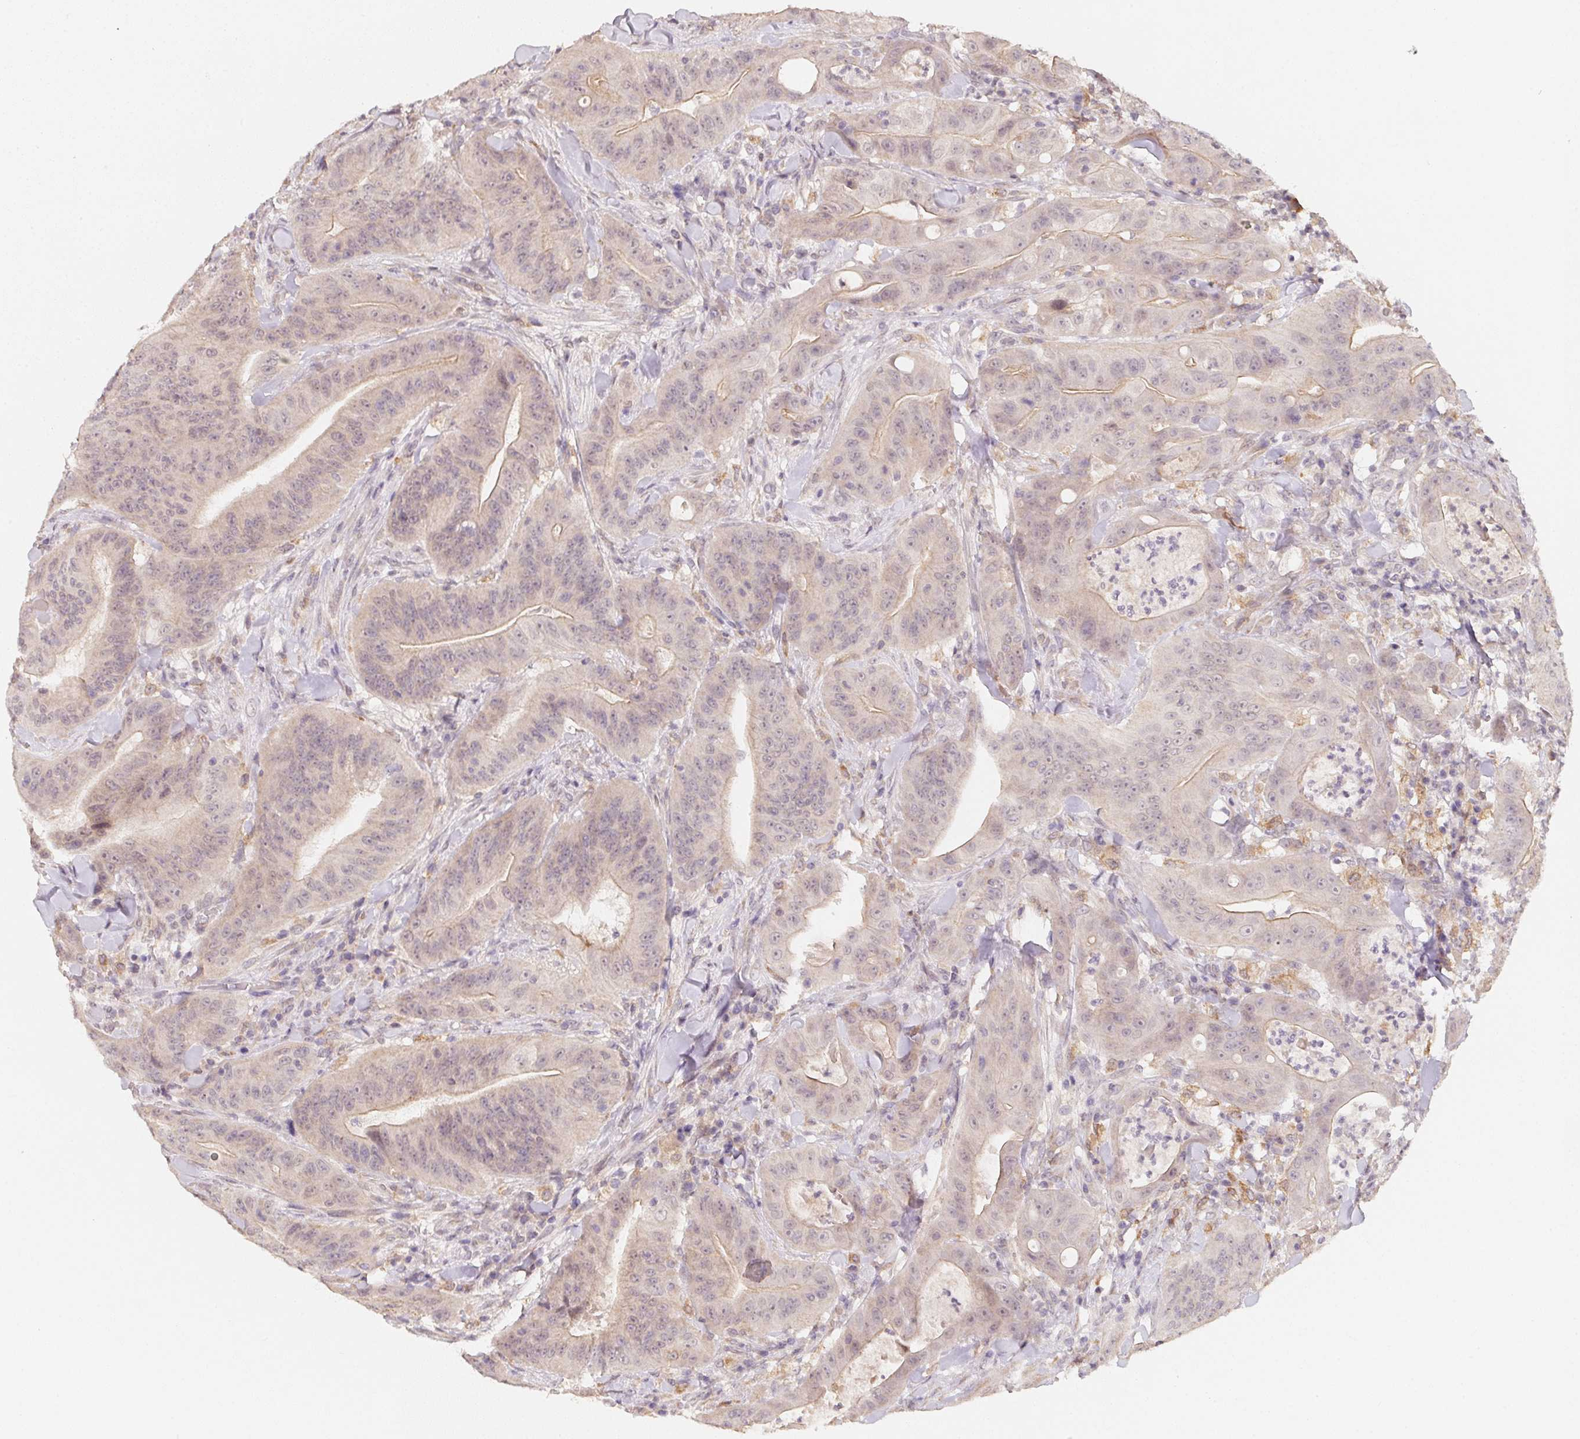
{"staining": {"intensity": "weak", "quantity": ">75%", "location": "cytoplasmic/membranous,nuclear"}, "tissue": "colorectal cancer", "cell_type": "Tumor cells", "image_type": "cancer", "snomed": [{"axis": "morphology", "description": "Adenocarcinoma, NOS"}, {"axis": "topography", "description": "Colon"}], "caption": "A histopathology image showing weak cytoplasmic/membranous and nuclear positivity in approximately >75% of tumor cells in colorectal cancer, as visualized by brown immunohistochemical staining.", "gene": "SOAT1", "patient": {"sex": "male", "age": 33}}